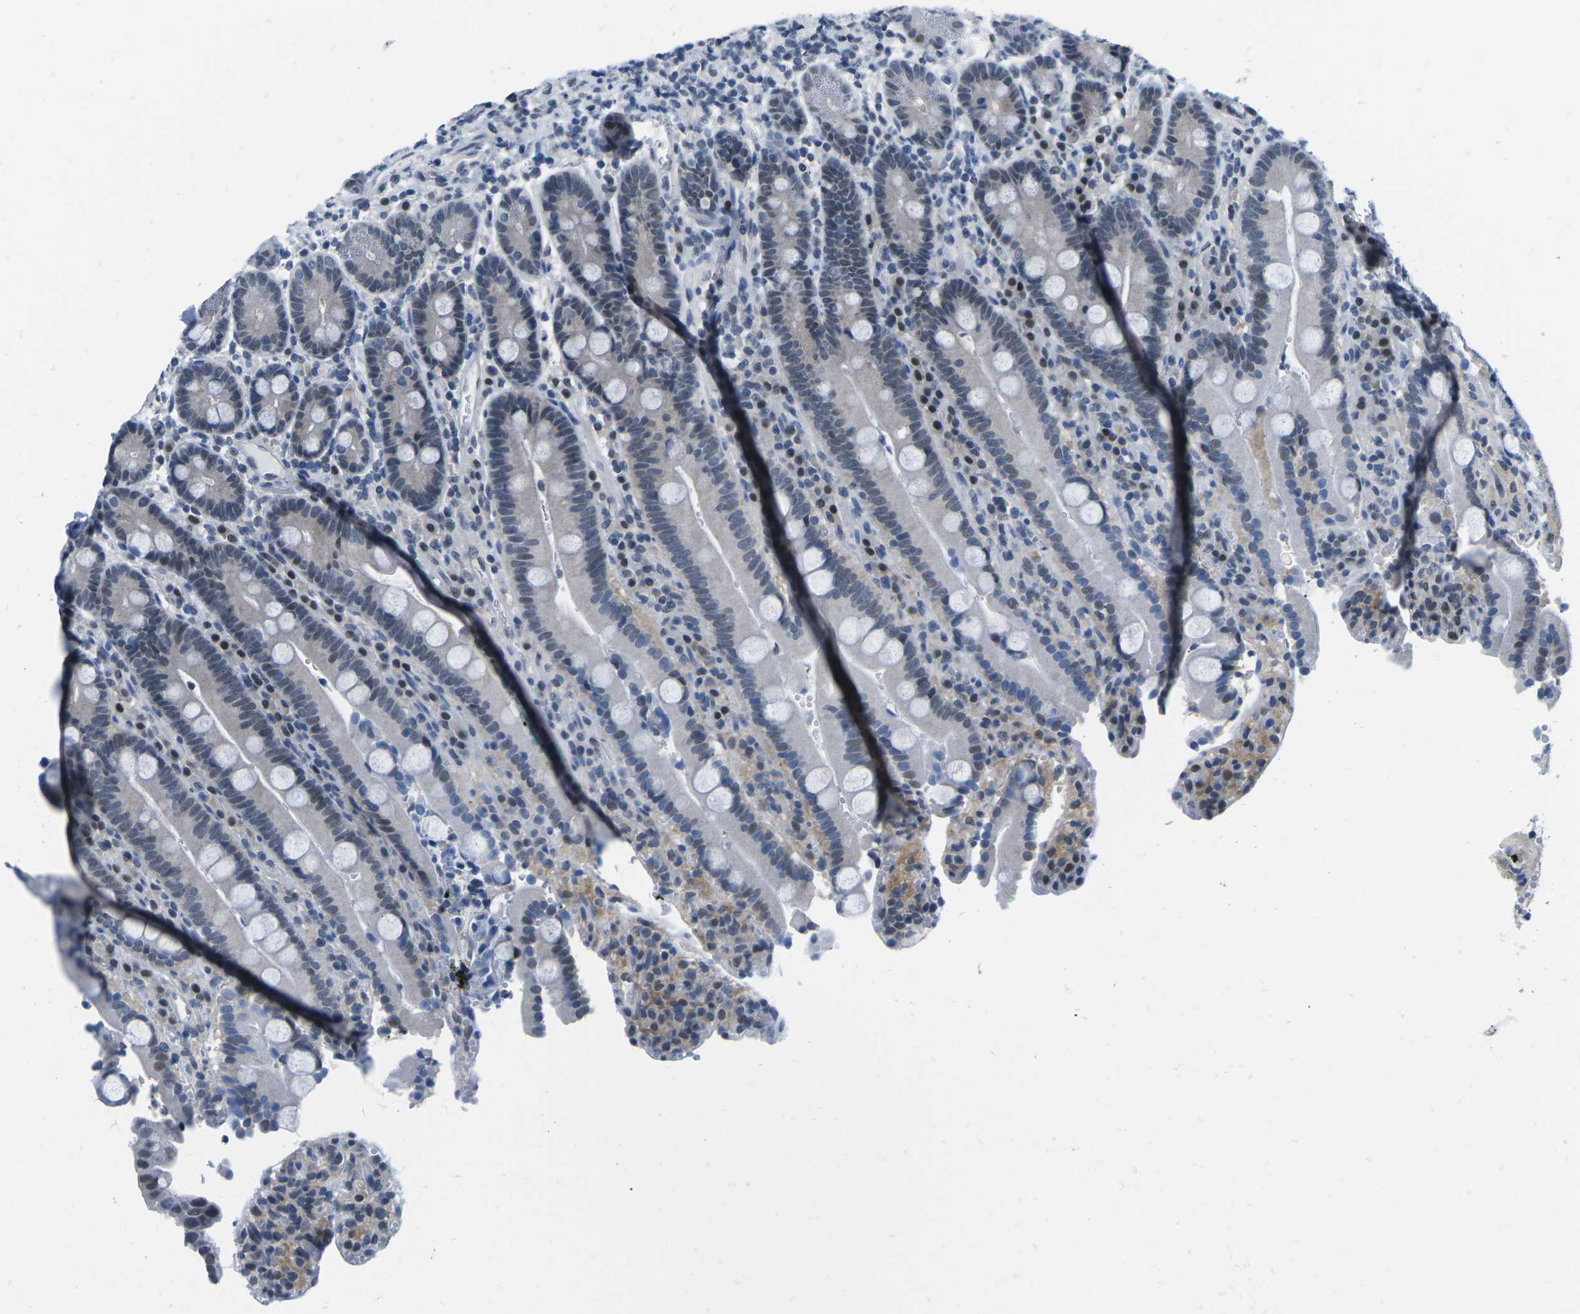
{"staining": {"intensity": "moderate", "quantity": "<25%", "location": "nuclear"}, "tissue": "duodenum", "cell_type": "Glandular cells", "image_type": "normal", "snomed": [{"axis": "morphology", "description": "Normal tissue, NOS"}, {"axis": "topography", "description": "Small intestine, NOS"}], "caption": "The immunohistochemical stain labels moderate nuclear expression in glandular cells of normal duodenum. Nuclei are stained in blue.", "gene": "UBA7", "patient": {"sex": "female", "age": 71}}